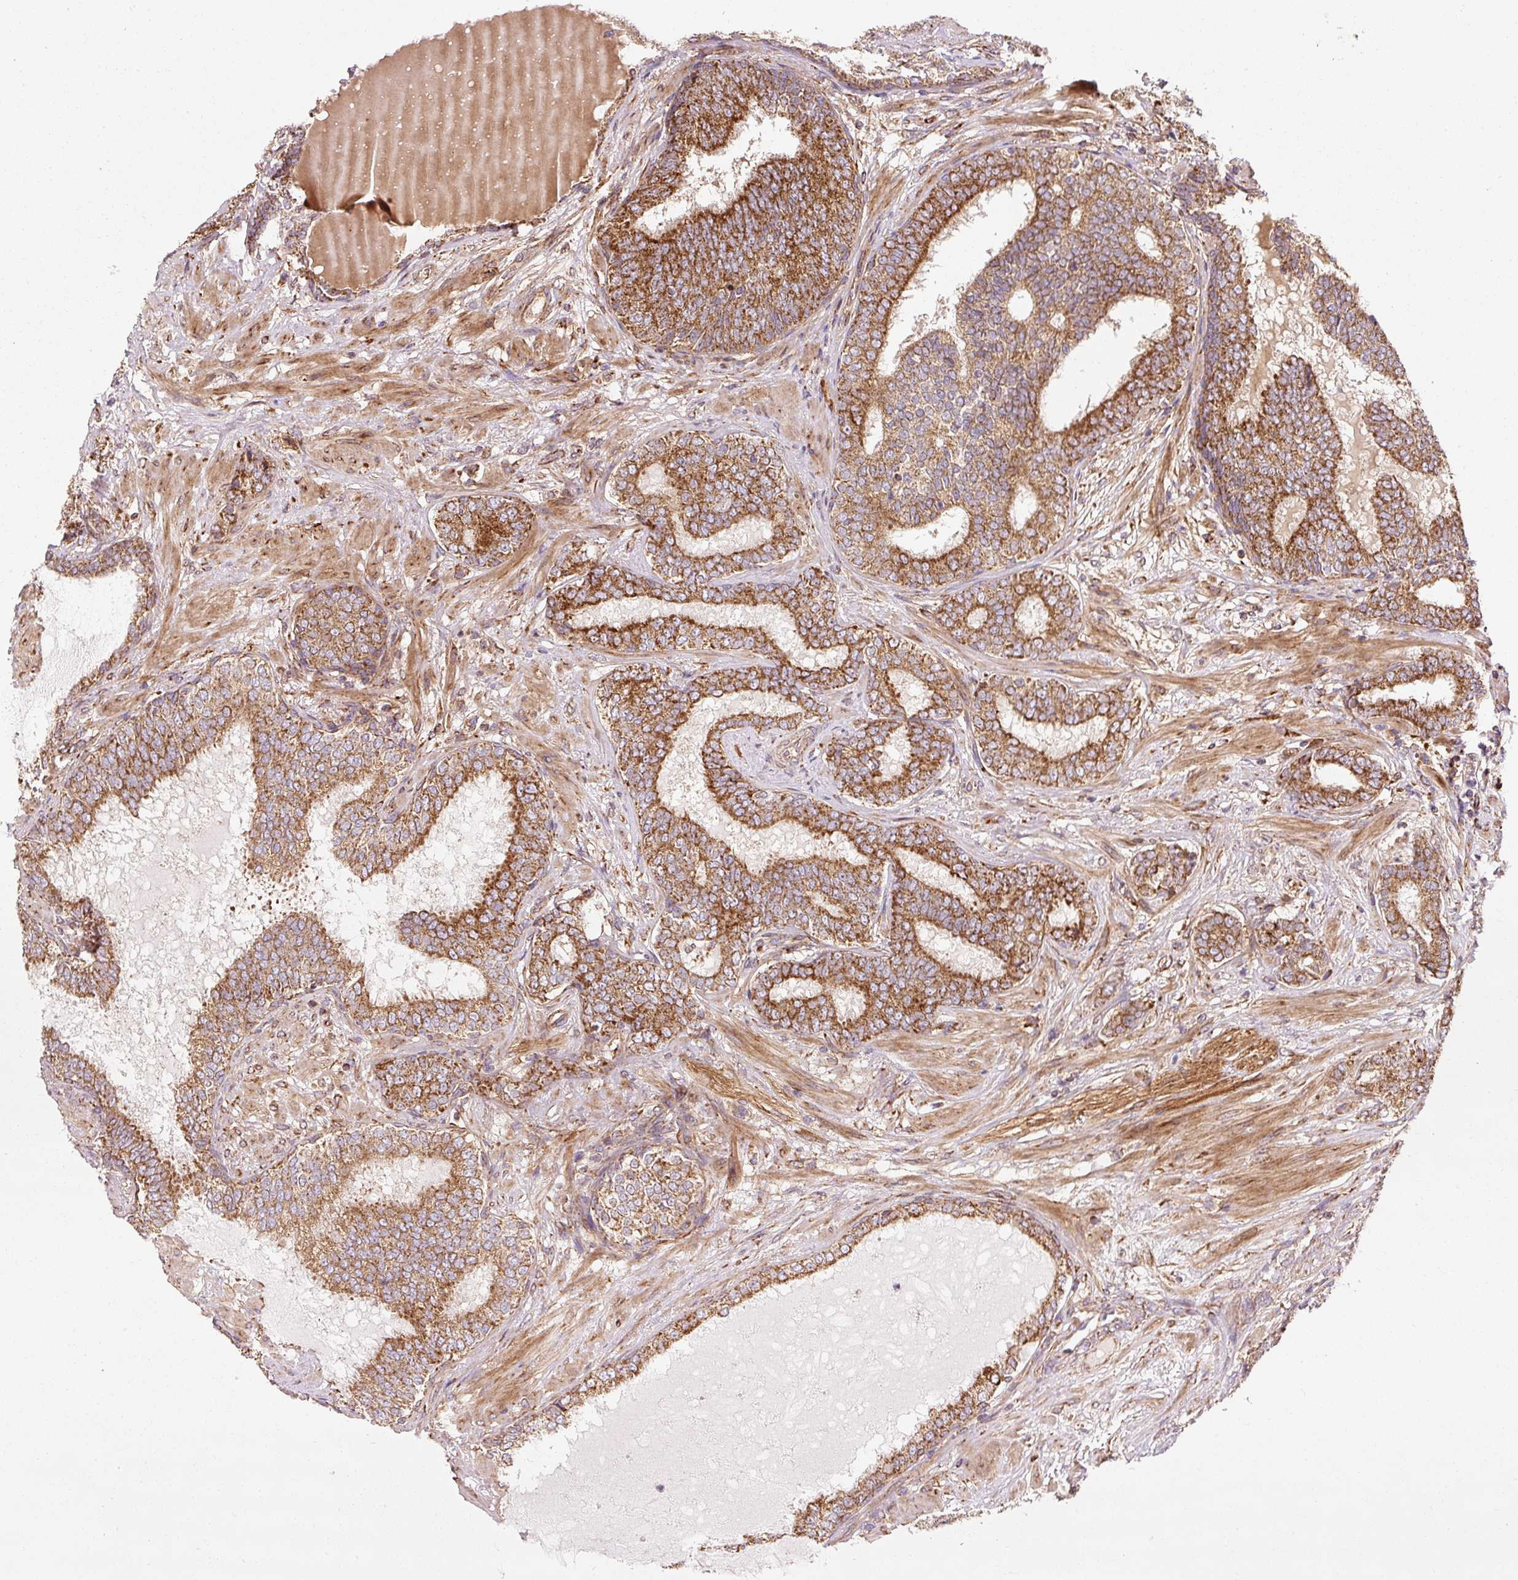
{"staining": {"intensity": "strong", "quantity": ">75%", "location": "cytoplasmic/membranous"}, "tissue": "prostate cancer", "cell_type": "Tumor cells", "image_type": "cancer", "snomed": [{"axis": "morphology", "description": "Adenocarcinoma, High grade"}, {"axis": "topography", "description": "Prostate"}], "caption": "This histopathology image reveals adenocarcinoma (high-grade) (prostate) stained with IHC to label a protein in brown. The cytoplasmic/membranous of tumor cells show strong positivity for the protein. Nuclei are counter-stained blue.", "gene": "ISCU", "patient": {"sex": "male", "age": 72}}